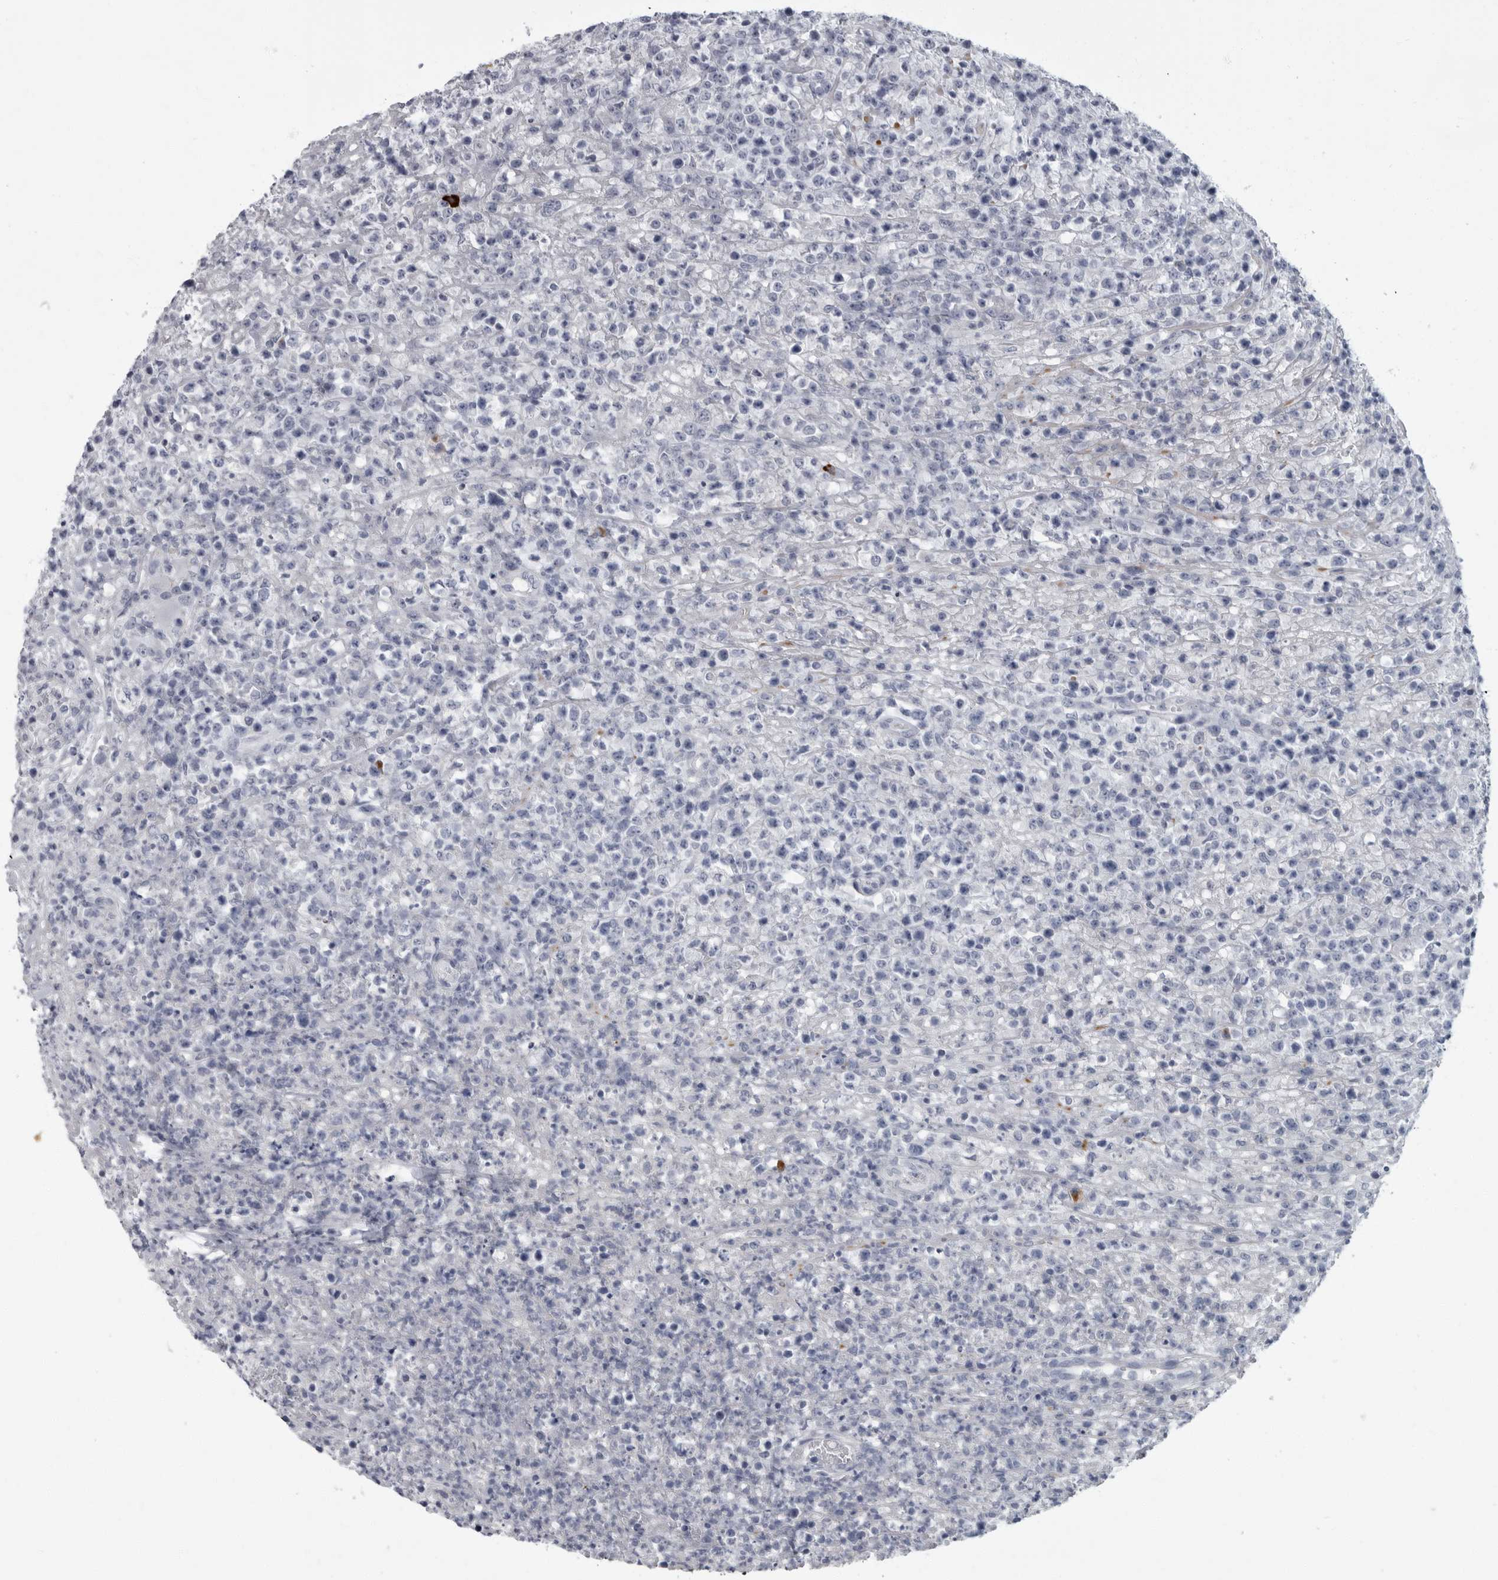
{"staining": {"intensity": "negative", "quantity": "none", "location": "none"}, "tissue": "lymphoma", "cell_type": "Tumor cells", "image_type": "cancer", "snomed": [{"axis": "morphology", "description": "Malignant lymphoma, non-Hodgkin's type, High grade"}, {"axis": "topography", "description": "Colon"}], "caption": "High-grade malignant lymphoma, non-Hodgkin's type stained for a protein using immunohistochemistry shows no staining tumor cells.", "gene": "SLC25A39", "patient": {"sex": "female", "age": 53}}